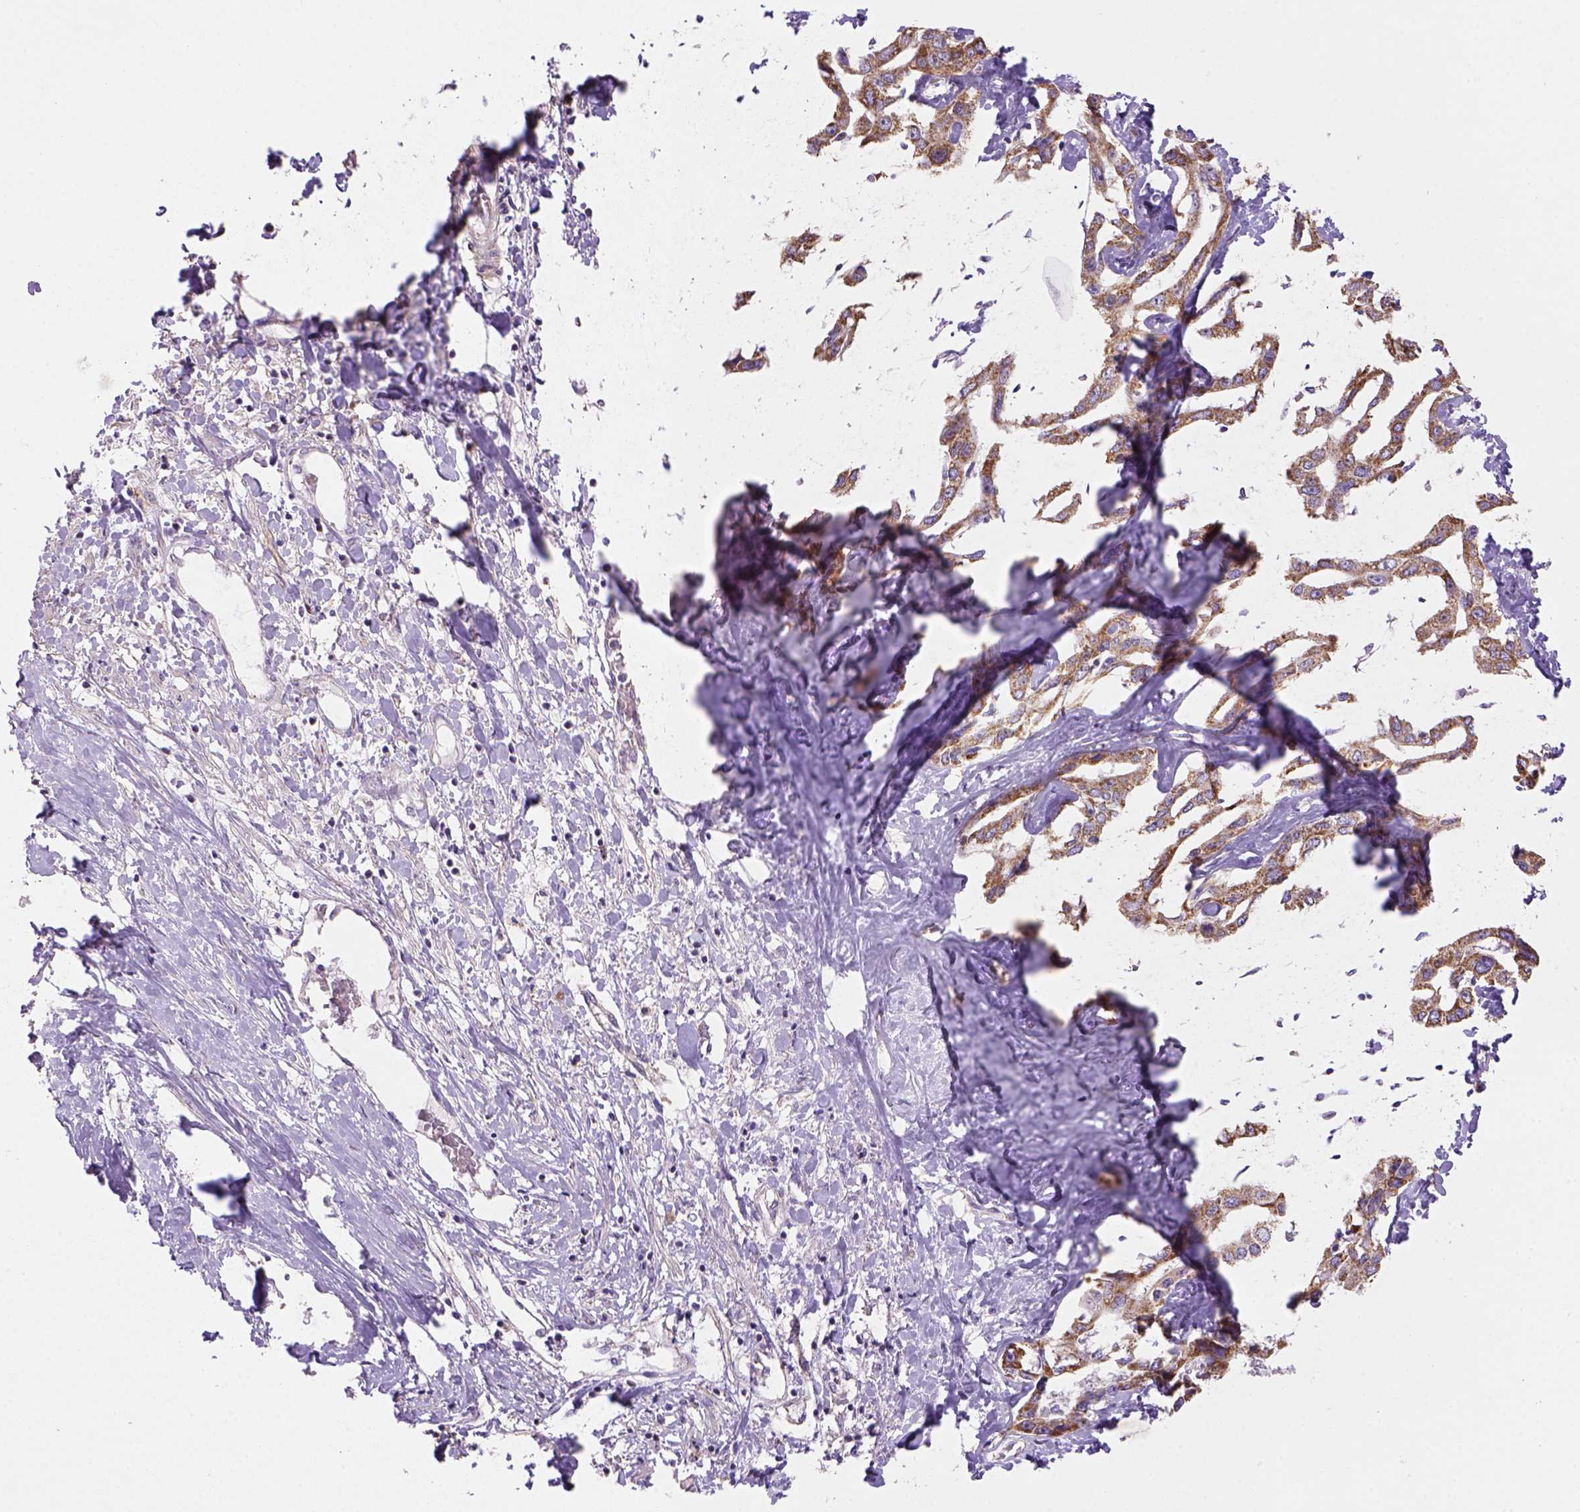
{"staining": {"intensity": "moderate", "quantity": ">75%", "location": "cytoplasmic/membranous"}, "tissue": "liver cancer", "cell_type": "Tumor cells", "image_type": "cancer", "snomed": [{"axis": "morphology", "description": "Cholangiocarcinoma"}, {"axis": "topography", "description": "Liver"}], "caption": "An image of liver cancer stained for a protein shows moderate cytoplasmic/membranous brown staining in tumor cells.", "gene": "HTRA1", "patient": {"sex": "male", "age": 59}}